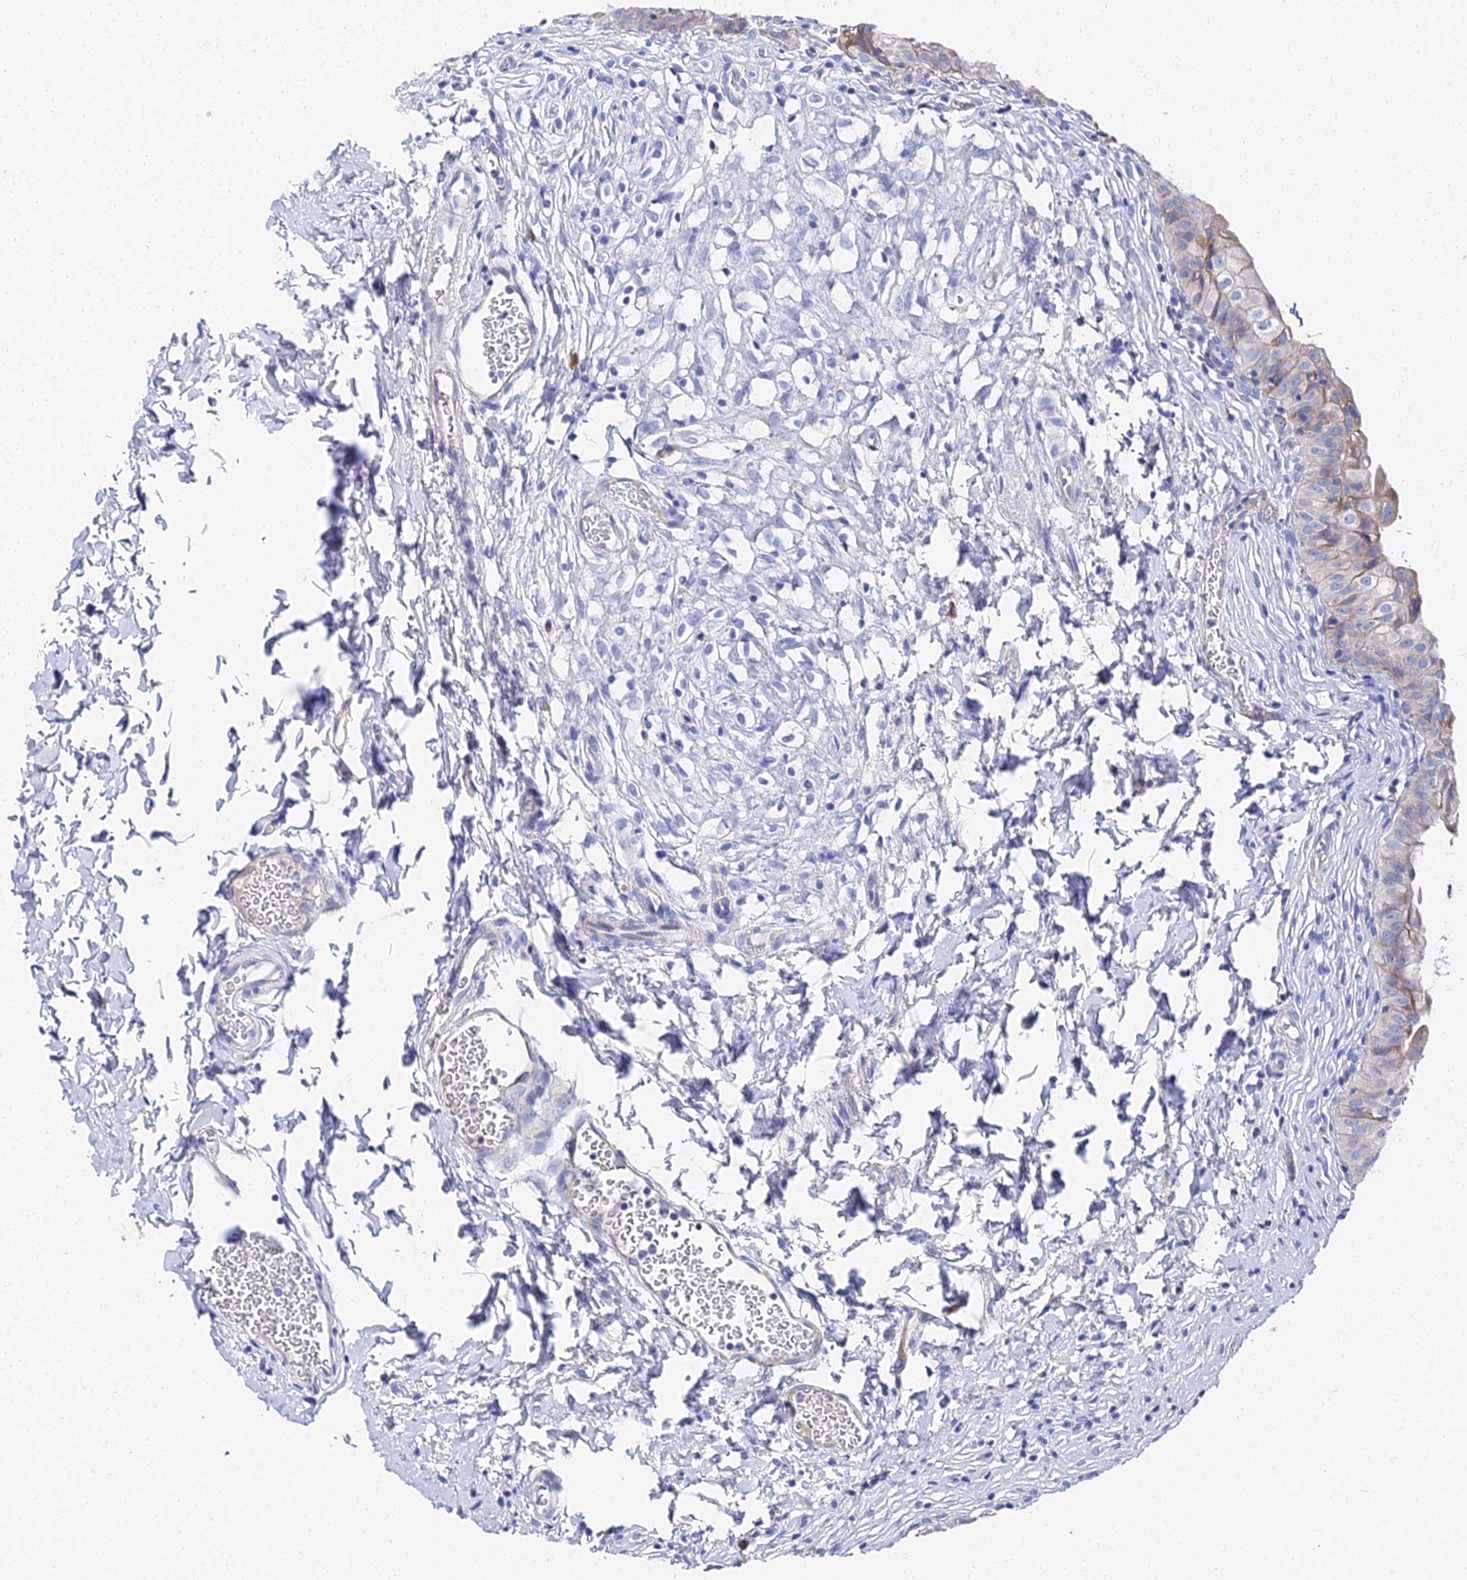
{"staining": {"intensity": "moderate", "quantity": "<25%", "location": "cytoplasmic/membranous"}, "tissue": "urinary bladder", "cell_type": "Urothelial cells", "image_type": "normal", "snomed": [{"axis": "morphology", "description": "Normal tissue, NOS"}, {"axis": "topography", "description": "Urinary bladder"}], "caption": "Benign urinary bladder exhibits moderate cytoplasmic/membranous staining in about <25% of urothelial cells.", "gene": "PTTG1", "patient": {"sex": "male", "age": 55}}